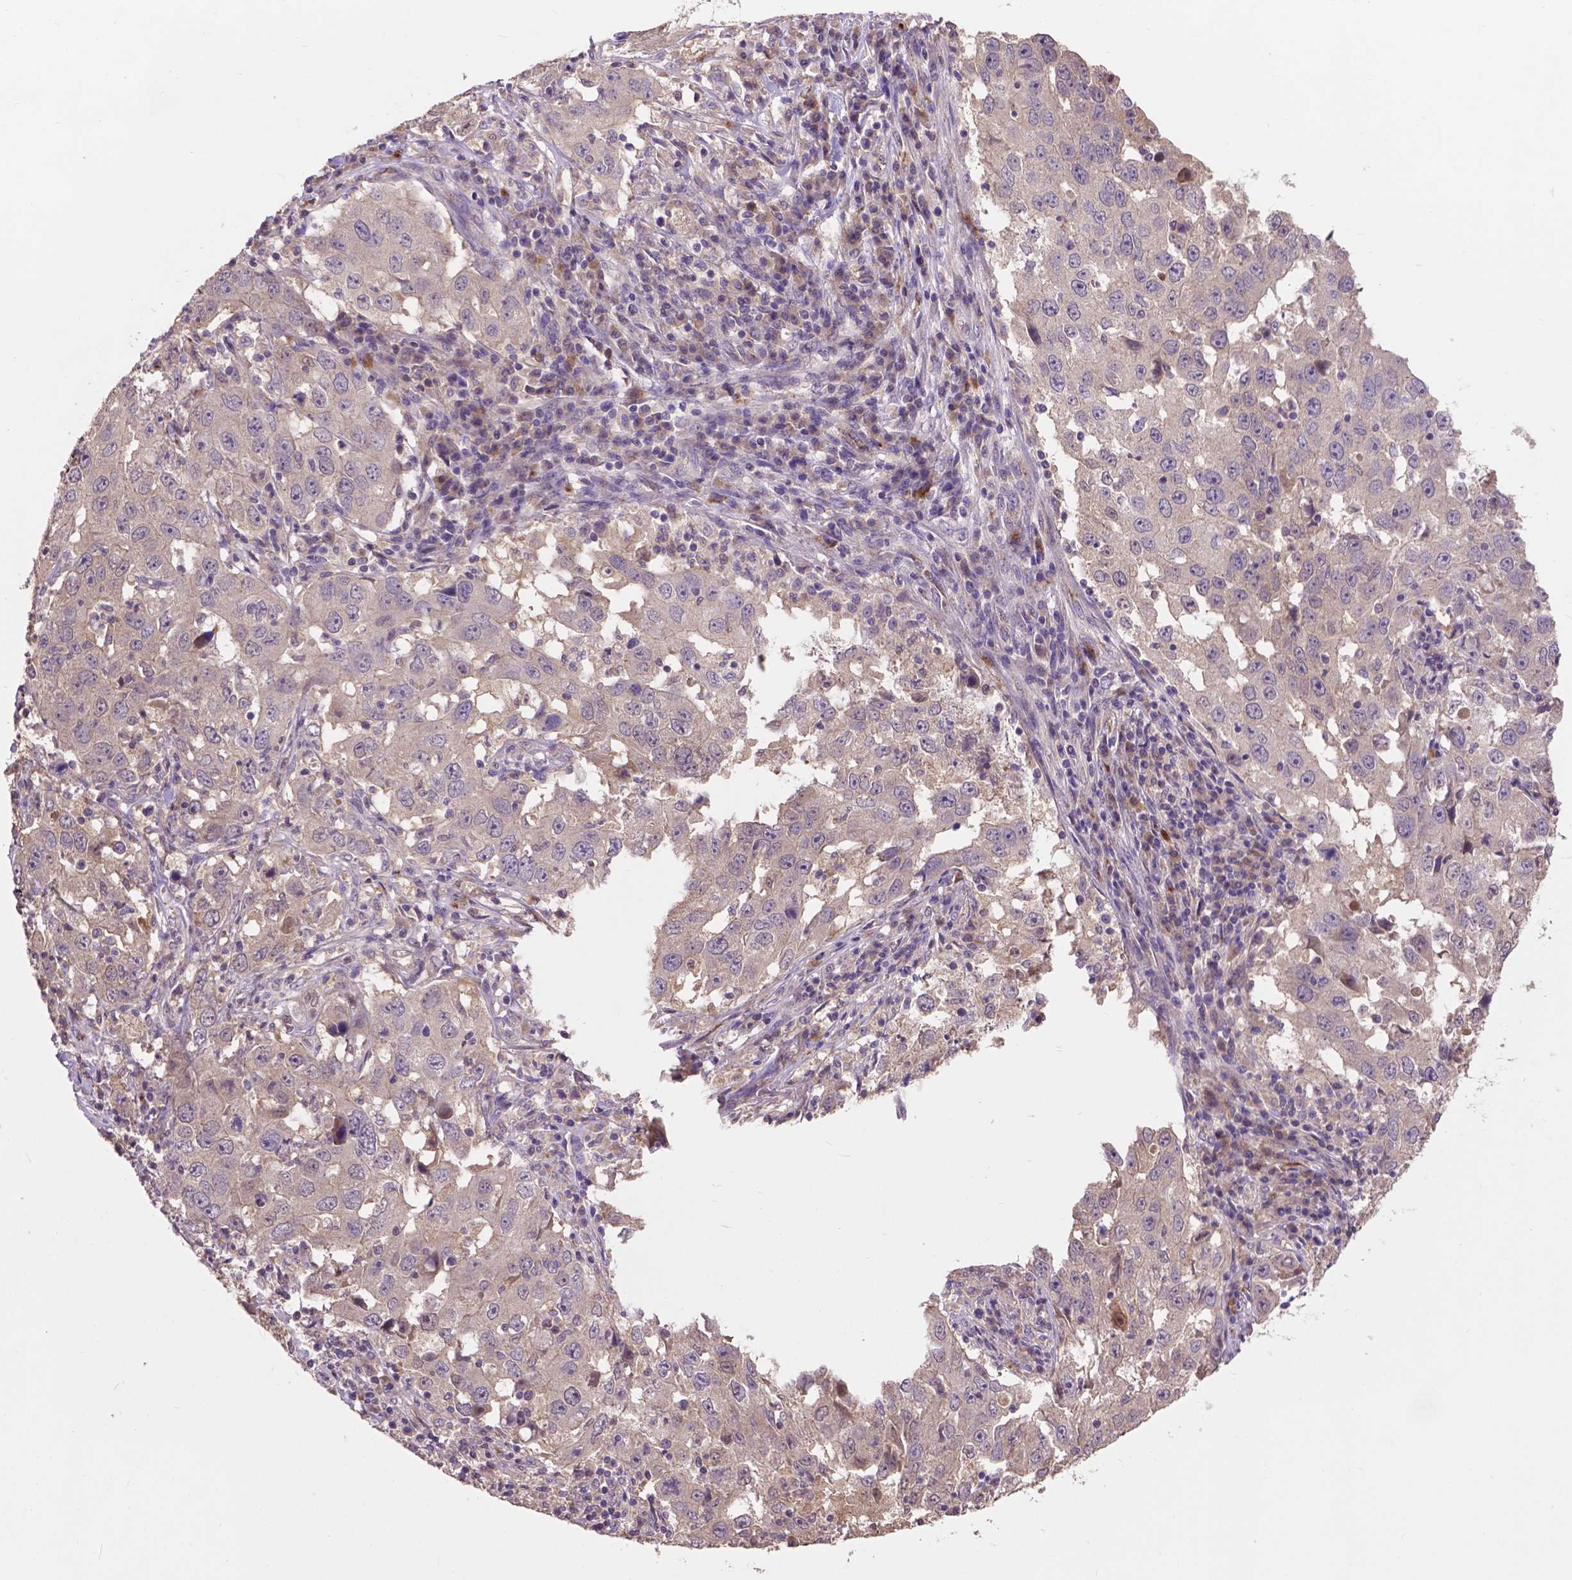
{"staining": {"intensity": "negative", "quantity": "none", "location": "none"}, "tissue": "lung cancer", "cell_type": "Tumor cells", "image_type": "cancer", "snomed": [{"axis": "morphology", "description": "Adenocarcinoma, NOS"}, {"axis": "topography", "description": "Lung"}], "caption": "High magnification brightfield microscopy of lung cancer (adenocarcinoma) stained with DAB (3,3'-diaminobenzidine) (brown) and counterstained with hematoxylin (blue): tumor cells show no significant positivity.", "gene": "ZNF337", "patient": {"sex": "male", "age": 73}}